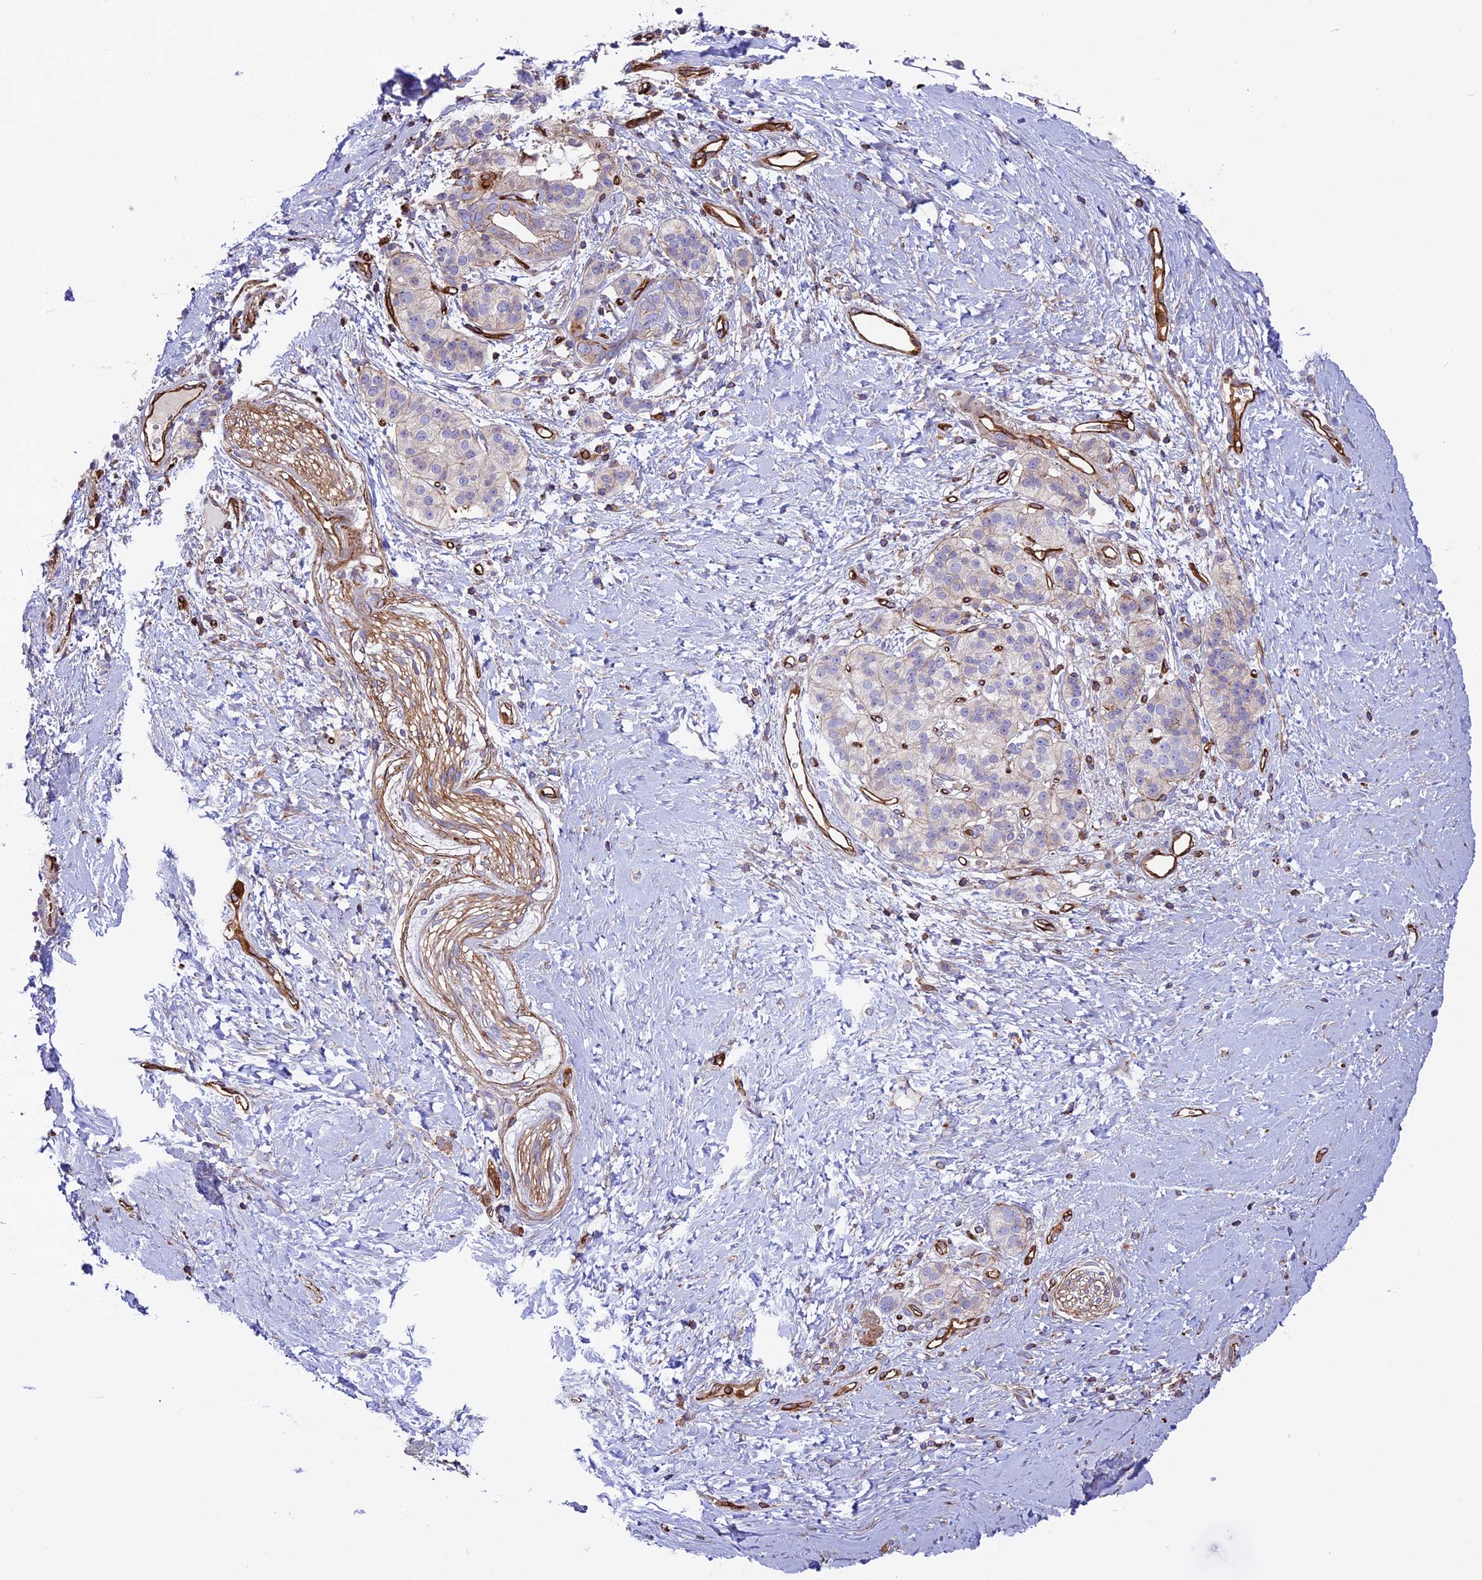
{"staining": {"intensity": "negative", "quantity": "none", "location": "none"}, "tissue": "pancreatic cancer", "cell_type": "Tumor cells", "image_type": "cancer", "snomed": [{"axis": "morphology", "description": "Adenocarcinoma, NOS"}, {"axis": "topography", "description": "Pancreas"}], "caption": "This is an IHC micrograph of human pancreatic adenocarcinoma. There is no staining in tumor cells.", "gene": "CD99L2", "patient": {"sex": "male", "age": 50}}